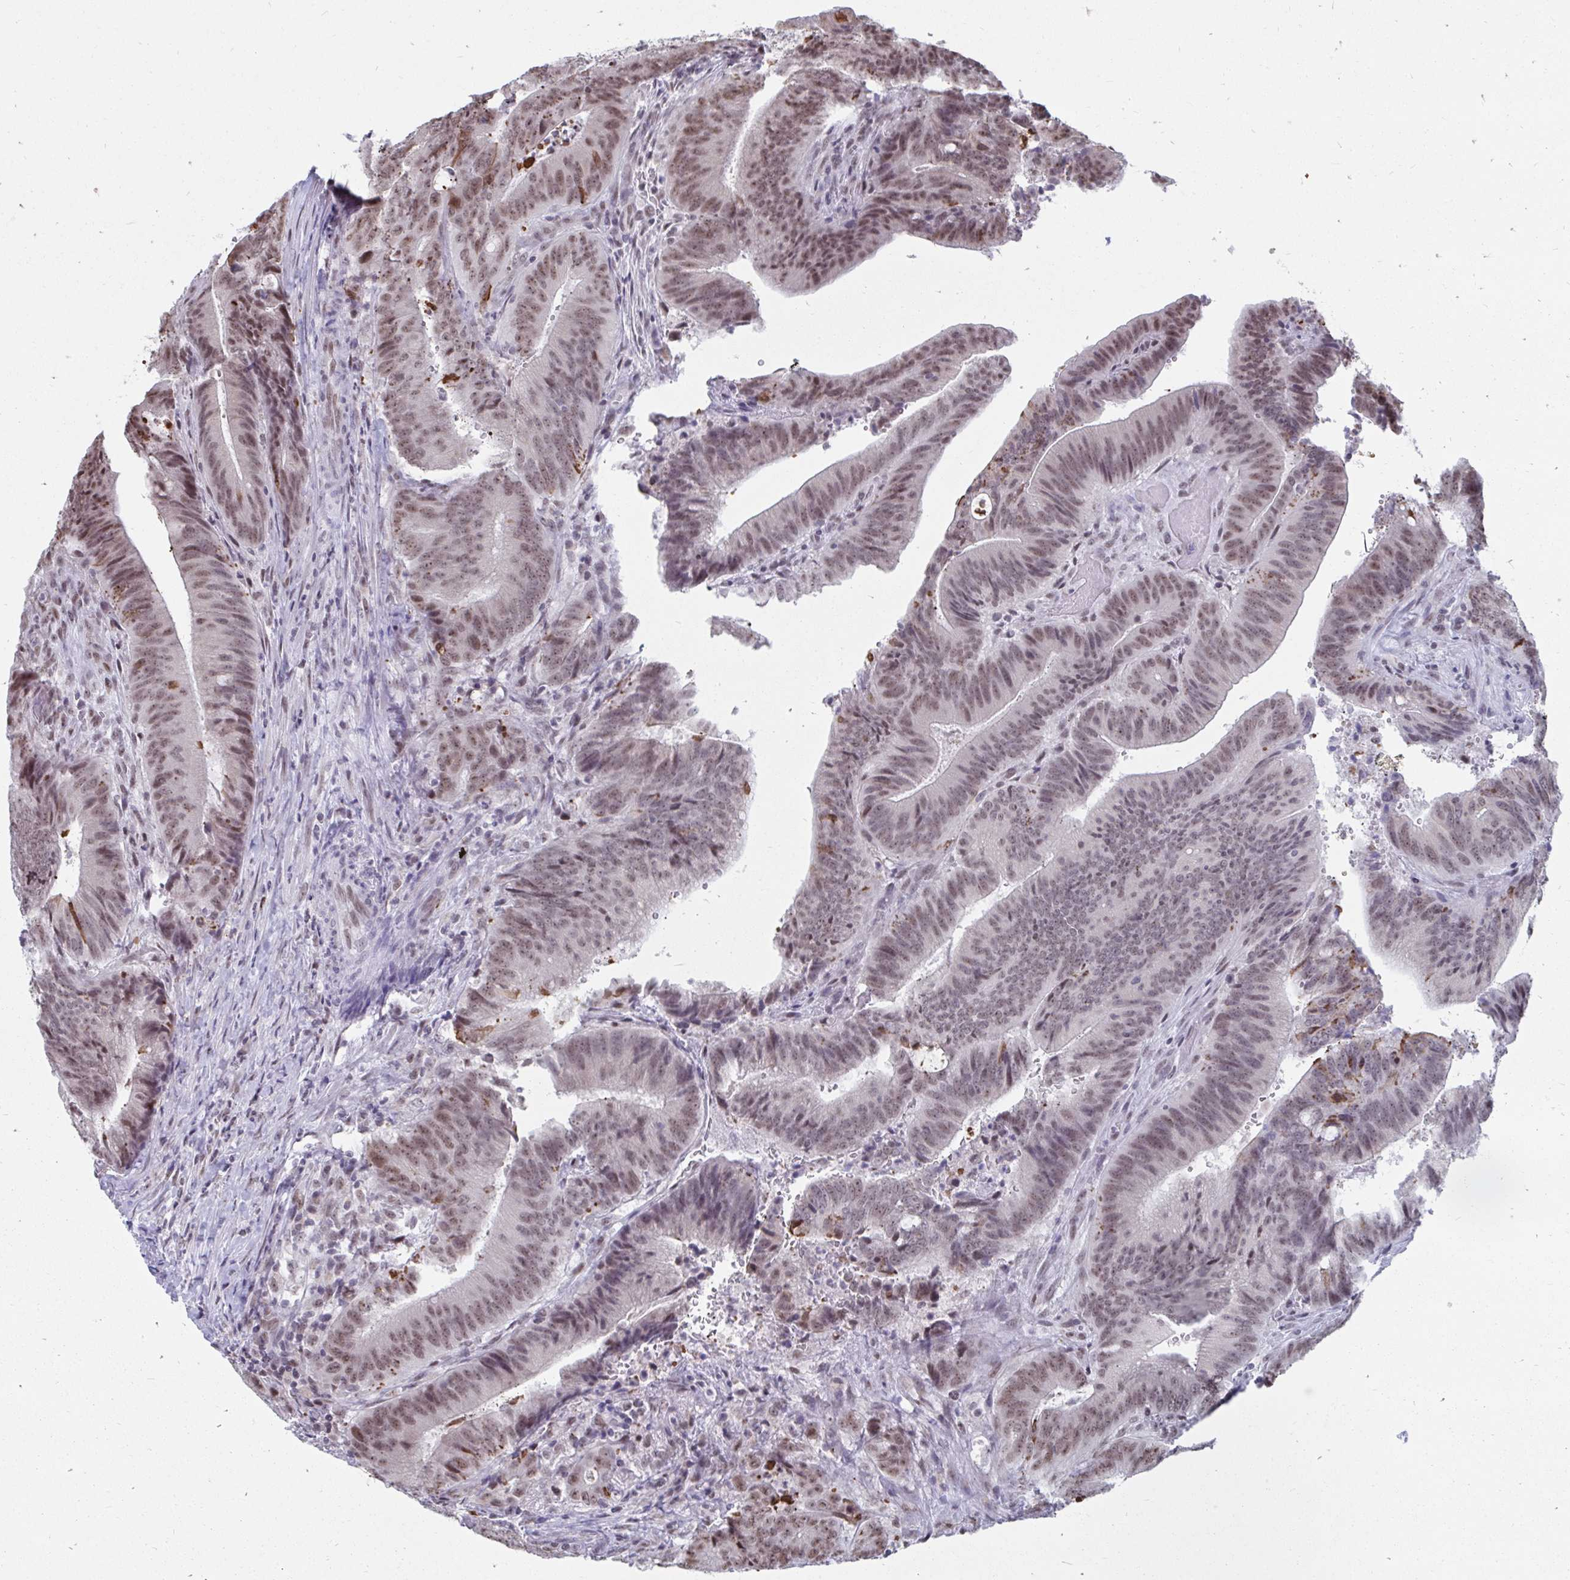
{"staining": {"intensity": "moderate", "quantity": "25%-75%", "location": "nuclear"}, "tissue": "colorectal cancer", "cell_type": "Tumor cells", "image_type": "cancer", "snomed": [{"axis": "morphology", "description": "Adenocarcinoma, NOS"}, {"axis": "topography", "description": "Colon"}], "caption": "Protein staining of colorectal cancer (adenocarcinoma) tissue displays moderate nuclear positivity in about 25%-75% of tumor cells.", "gene": "TRIP12", "patient": {"sex": "female", "age": 43}}